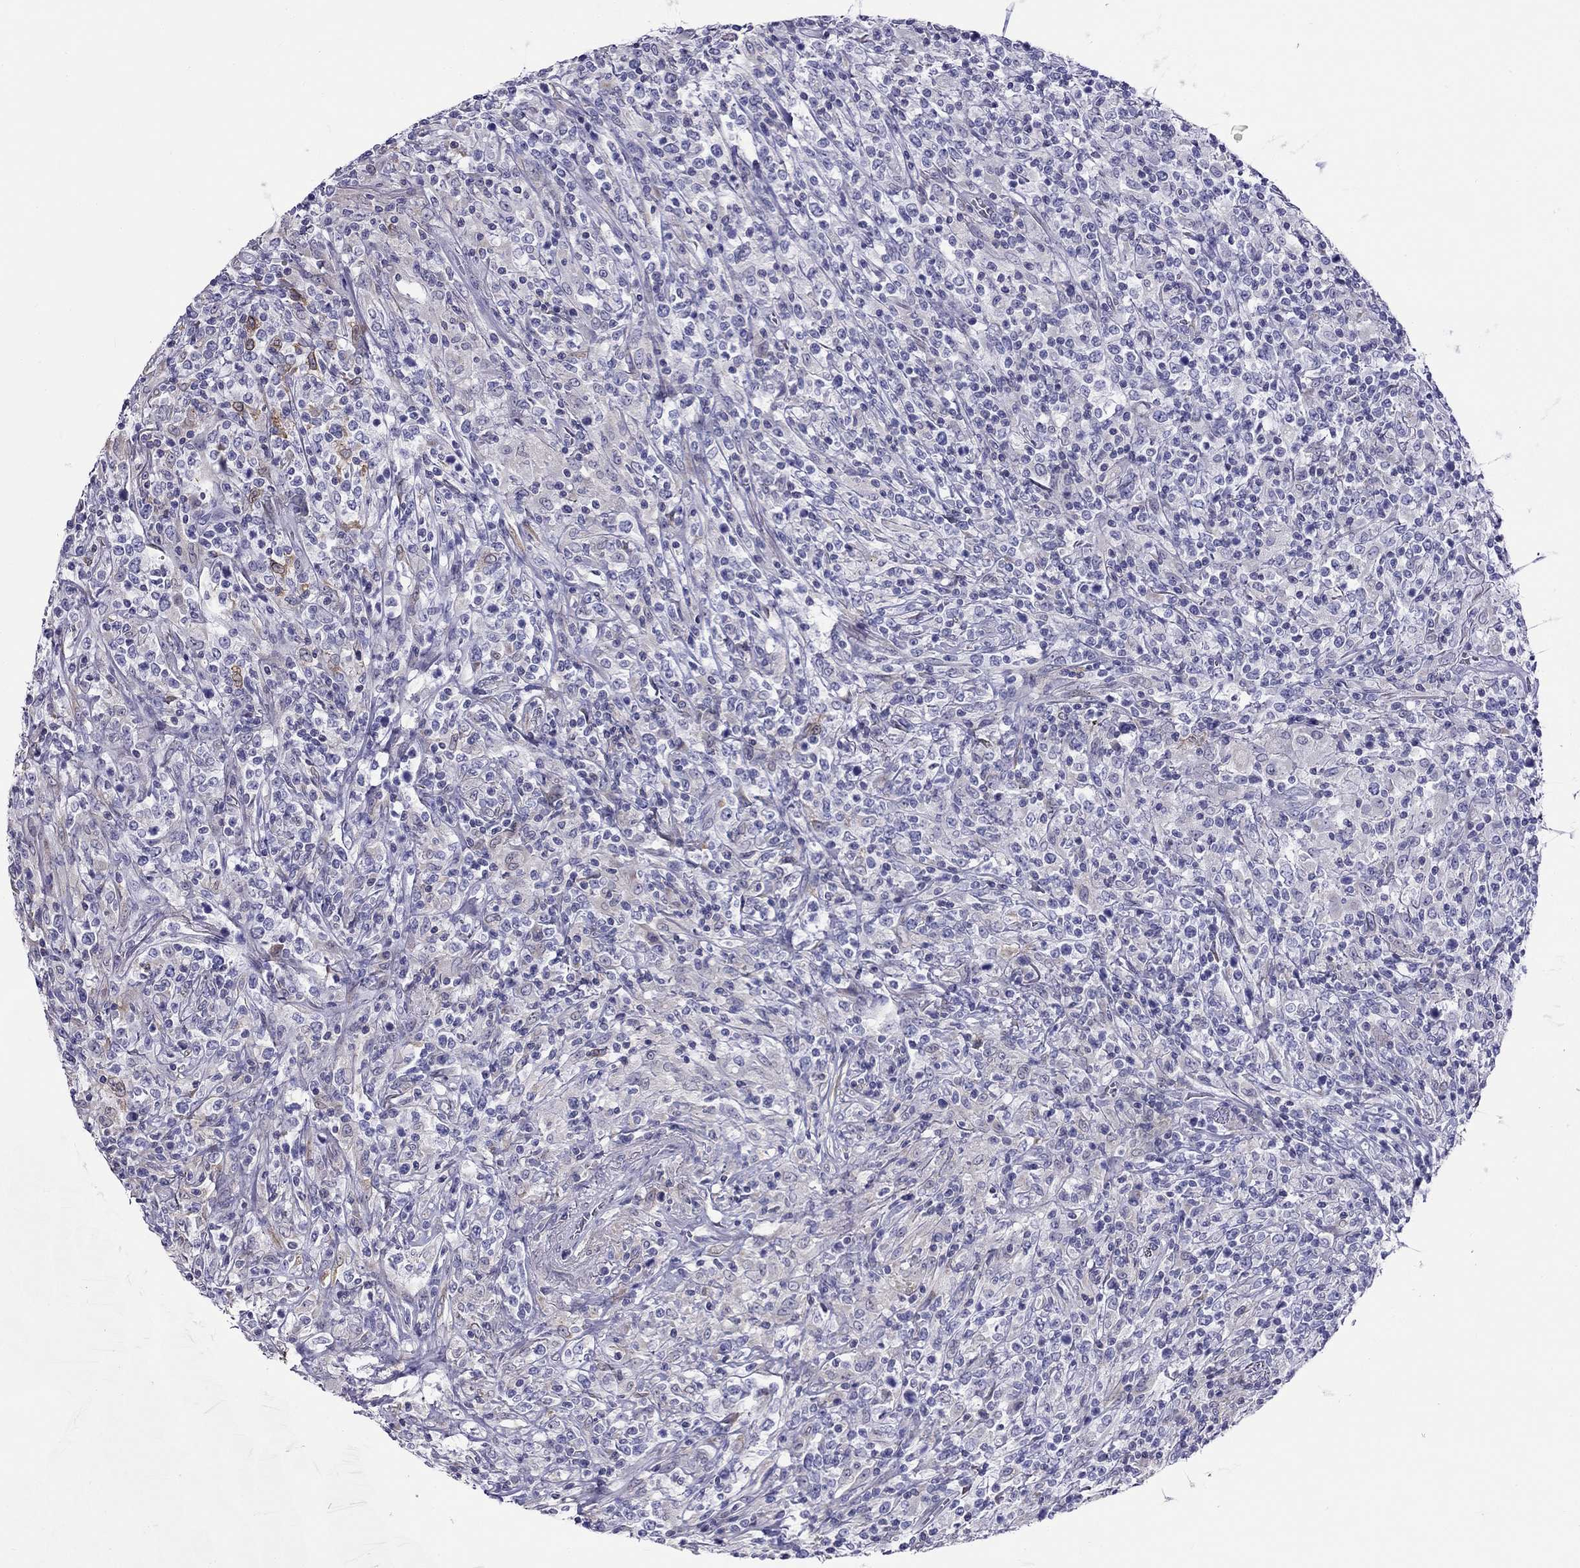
{"staining": {"intensity": "negative", "quantity": "none", "location": "none"}, "tissue": "lymphoma", "cell_type": "Tumor cells", "image_type": "cancer", "snomed": [{"axis": "morphology", "description": "Malignant lymphoma, non-Hodgkin's type, High grade"}, {"axis": "topography", "description": "Lung"}], "caption": "Immunohistochemical staining of lymphoma displays no significant staining in tumor cells.", "gene": "SLC46A2", "patient": {"sex": "male", "age": 79}}